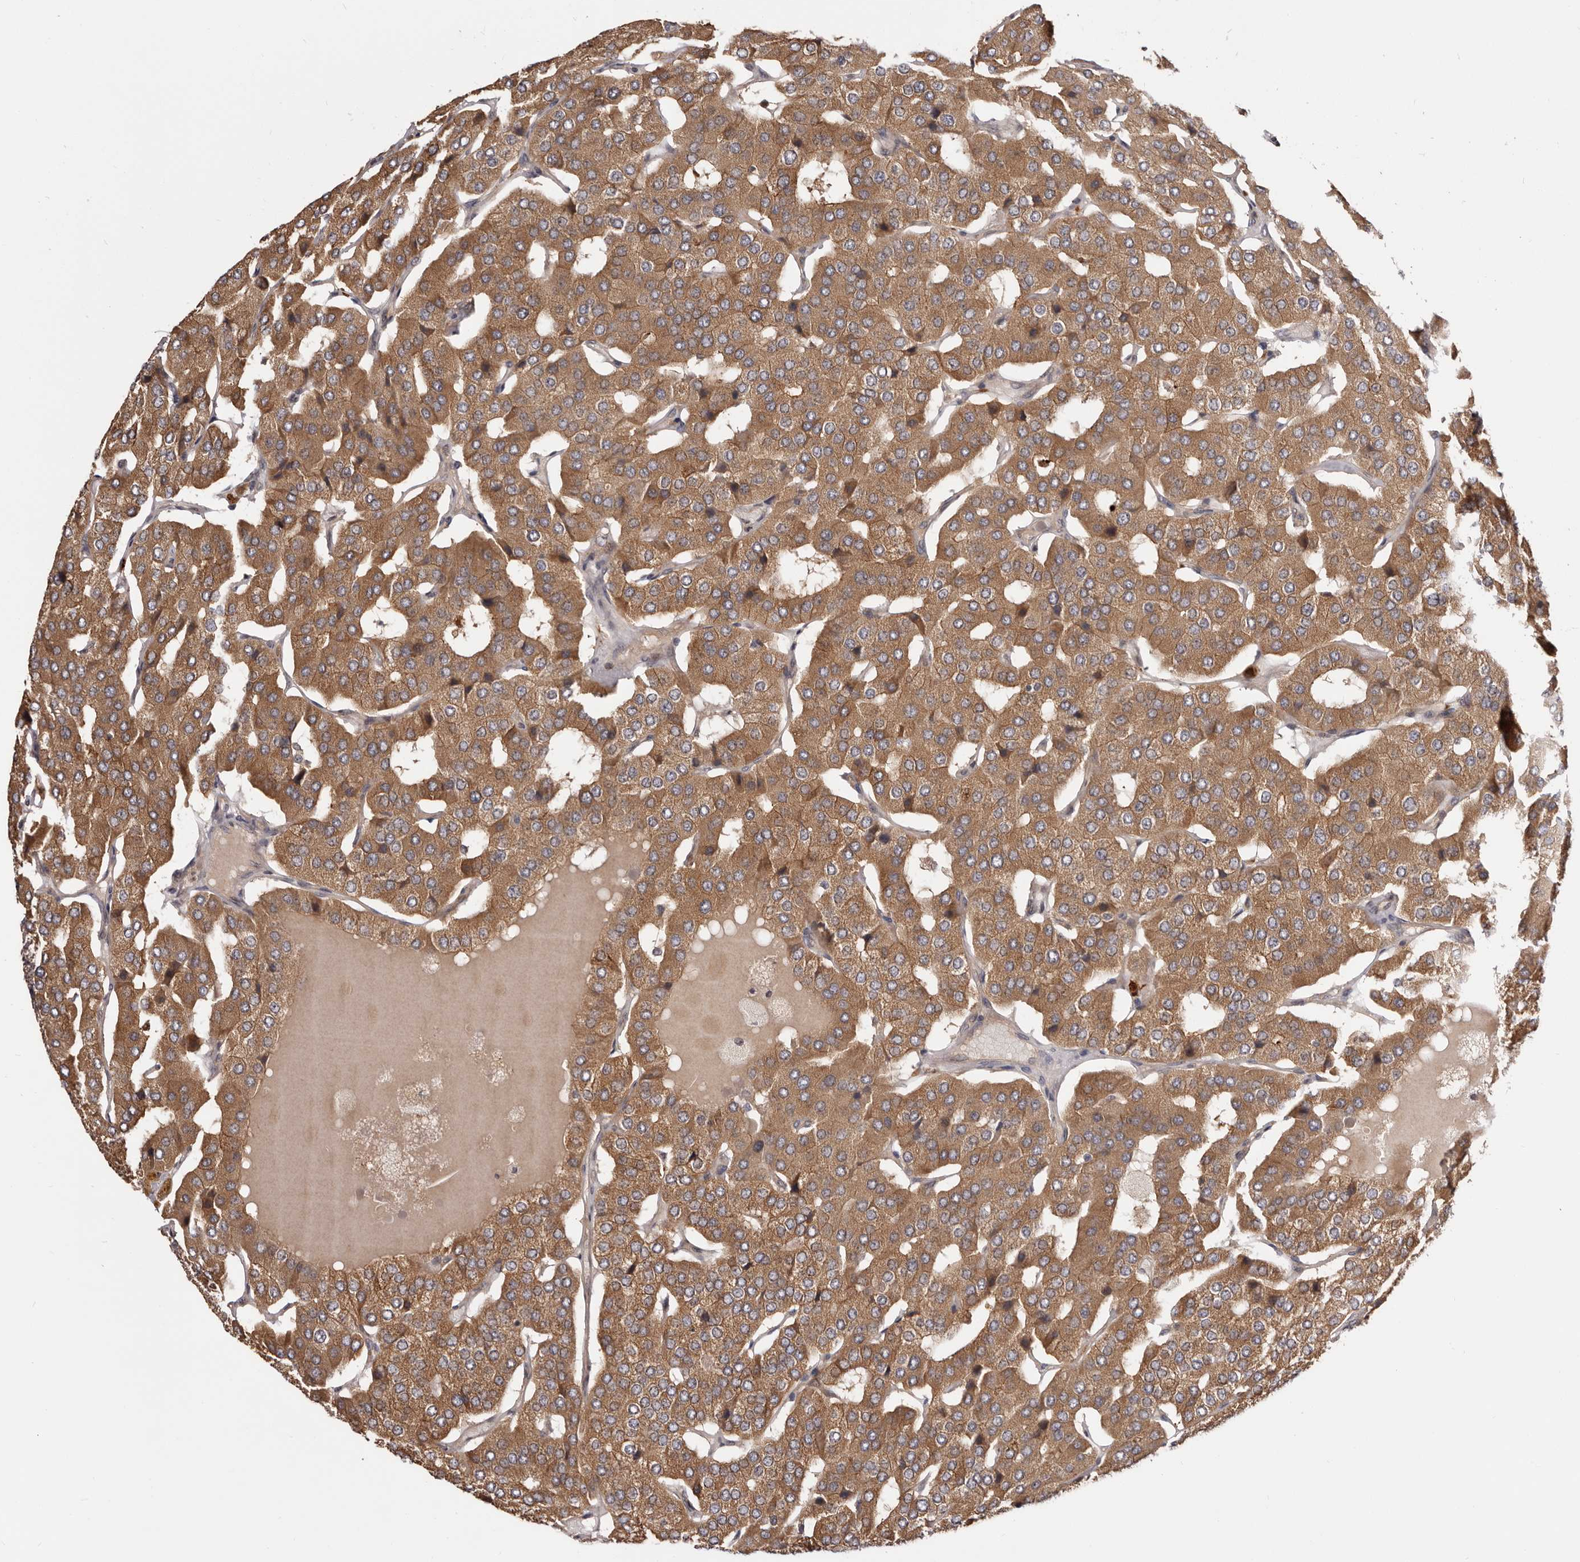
{"staining": {"intensity": "moderate", "quantity": ">75%", "location": "cytoplasmic/membranous"}, "tissue": "parathyroid gland", "cell_type": "Glandular cells", "image_type": "normal", "snomed": [{"axis": "morphology", "description": "Normal tissue, NOS"}, {"axis": "morphology", "description": "Adenoma, NOS"}, {"axis": "topography", "description": "Parathyroid gland"}], "caption": "Normal parathyroid gland exhibits moderate cytoplasmic/membranous staining in about >75% of glandular cells, visualized by immunohistochemistry.", "gene": "MDP1", "patient": {"sex": "female", "age": 86}}